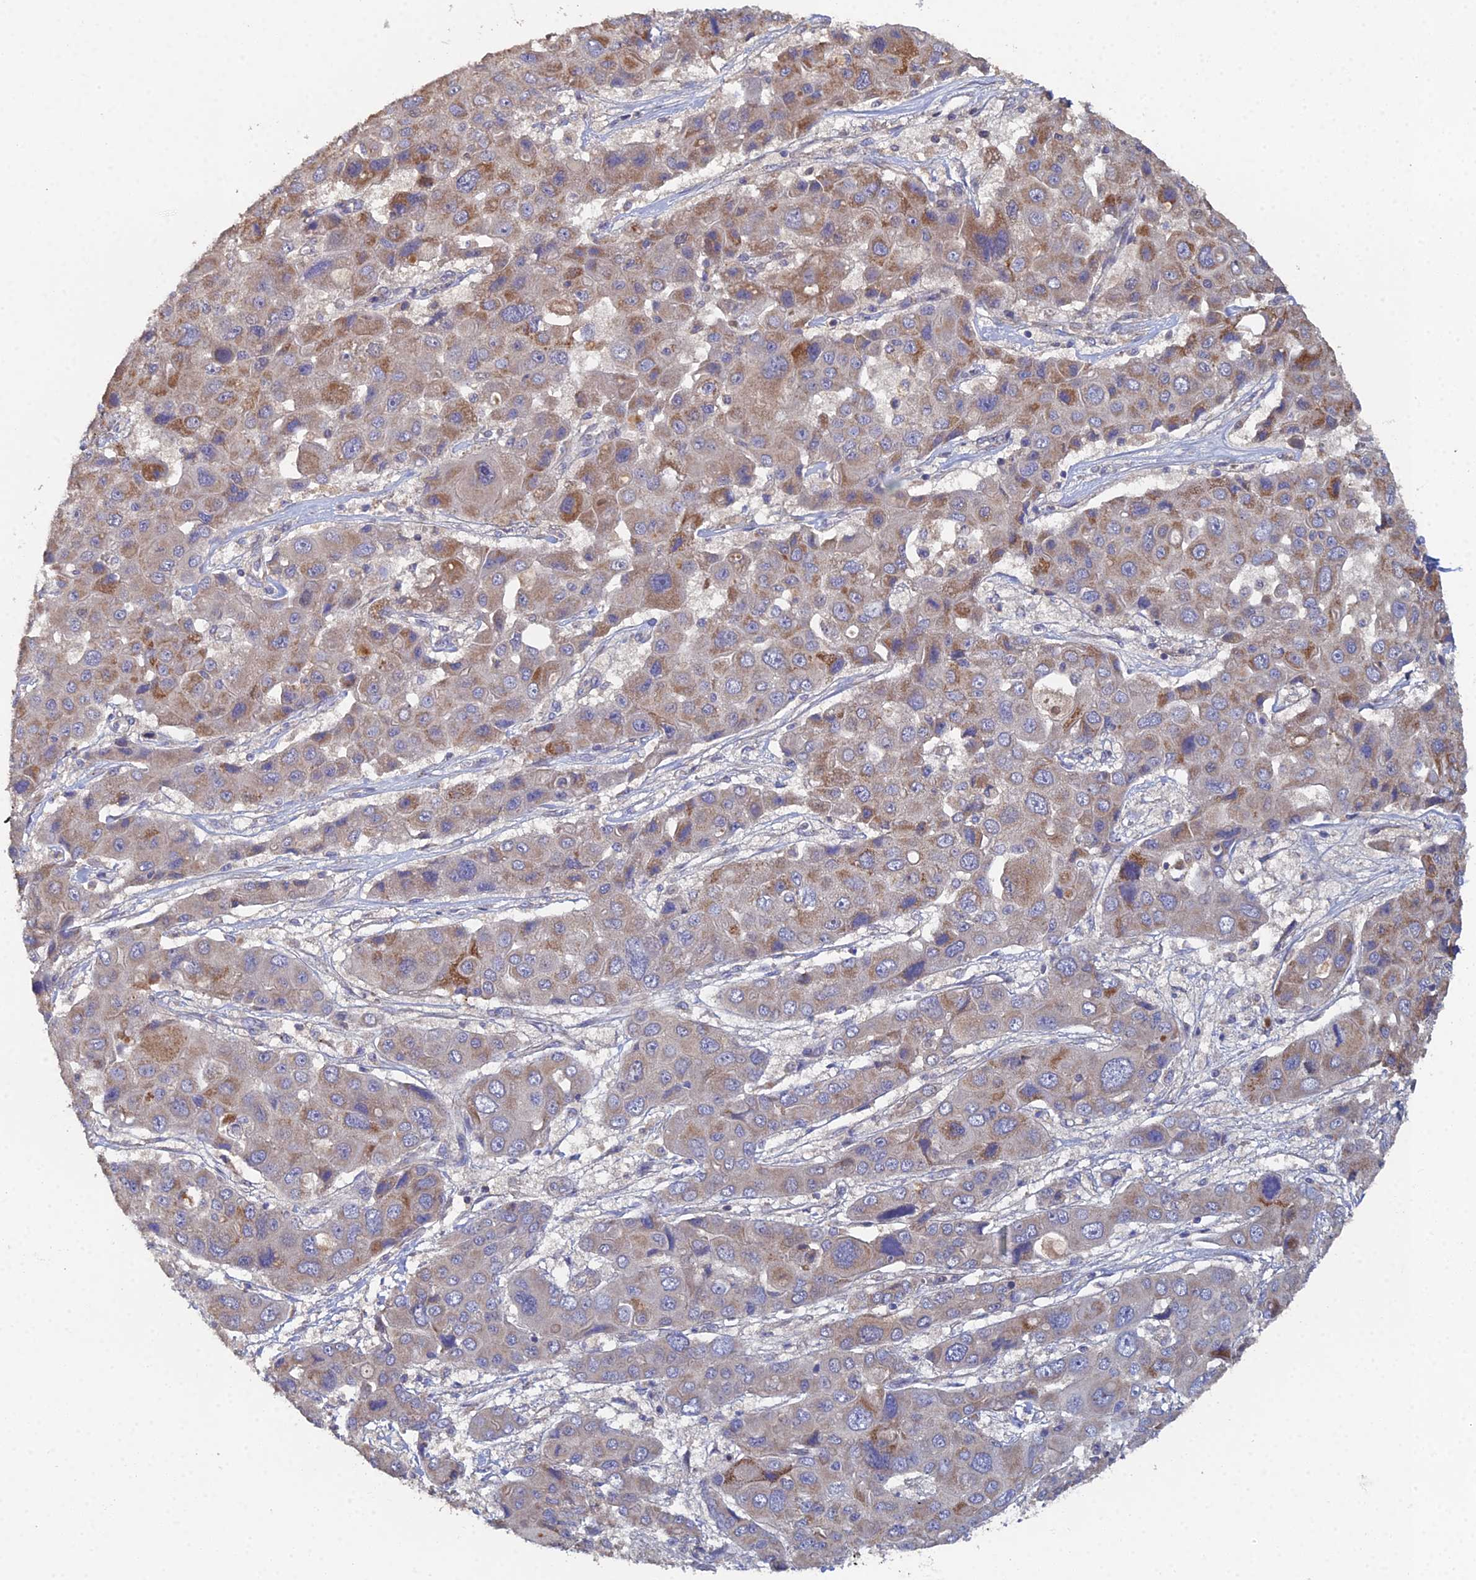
{"staining": {"intensity": "weak", "quantity": "25%-75%", "location": "cytoplasmic/membranous"}, "tissue": "liver cancer", "cell_type": "Tumor cells", "image_type": "cancer", "snomed": [{"axis": "morphology", "description": "Cholangiocarcinoma"}, {"axis": "topography", "description": "Liver"}], "caption": "Immunohistochemistry (IHC) micrograph of neoplastic tissue: liver cancer stained using immunohistochemistry (IHC) exhibits low levels of weak protein expression localized specifically in the cytoplasmic/membranous of tumor cells, appearing as a cytoplasmic/membranous brown color.", "gene": "SPANXN4", "patient": {"sex": "male", "age": 67}}